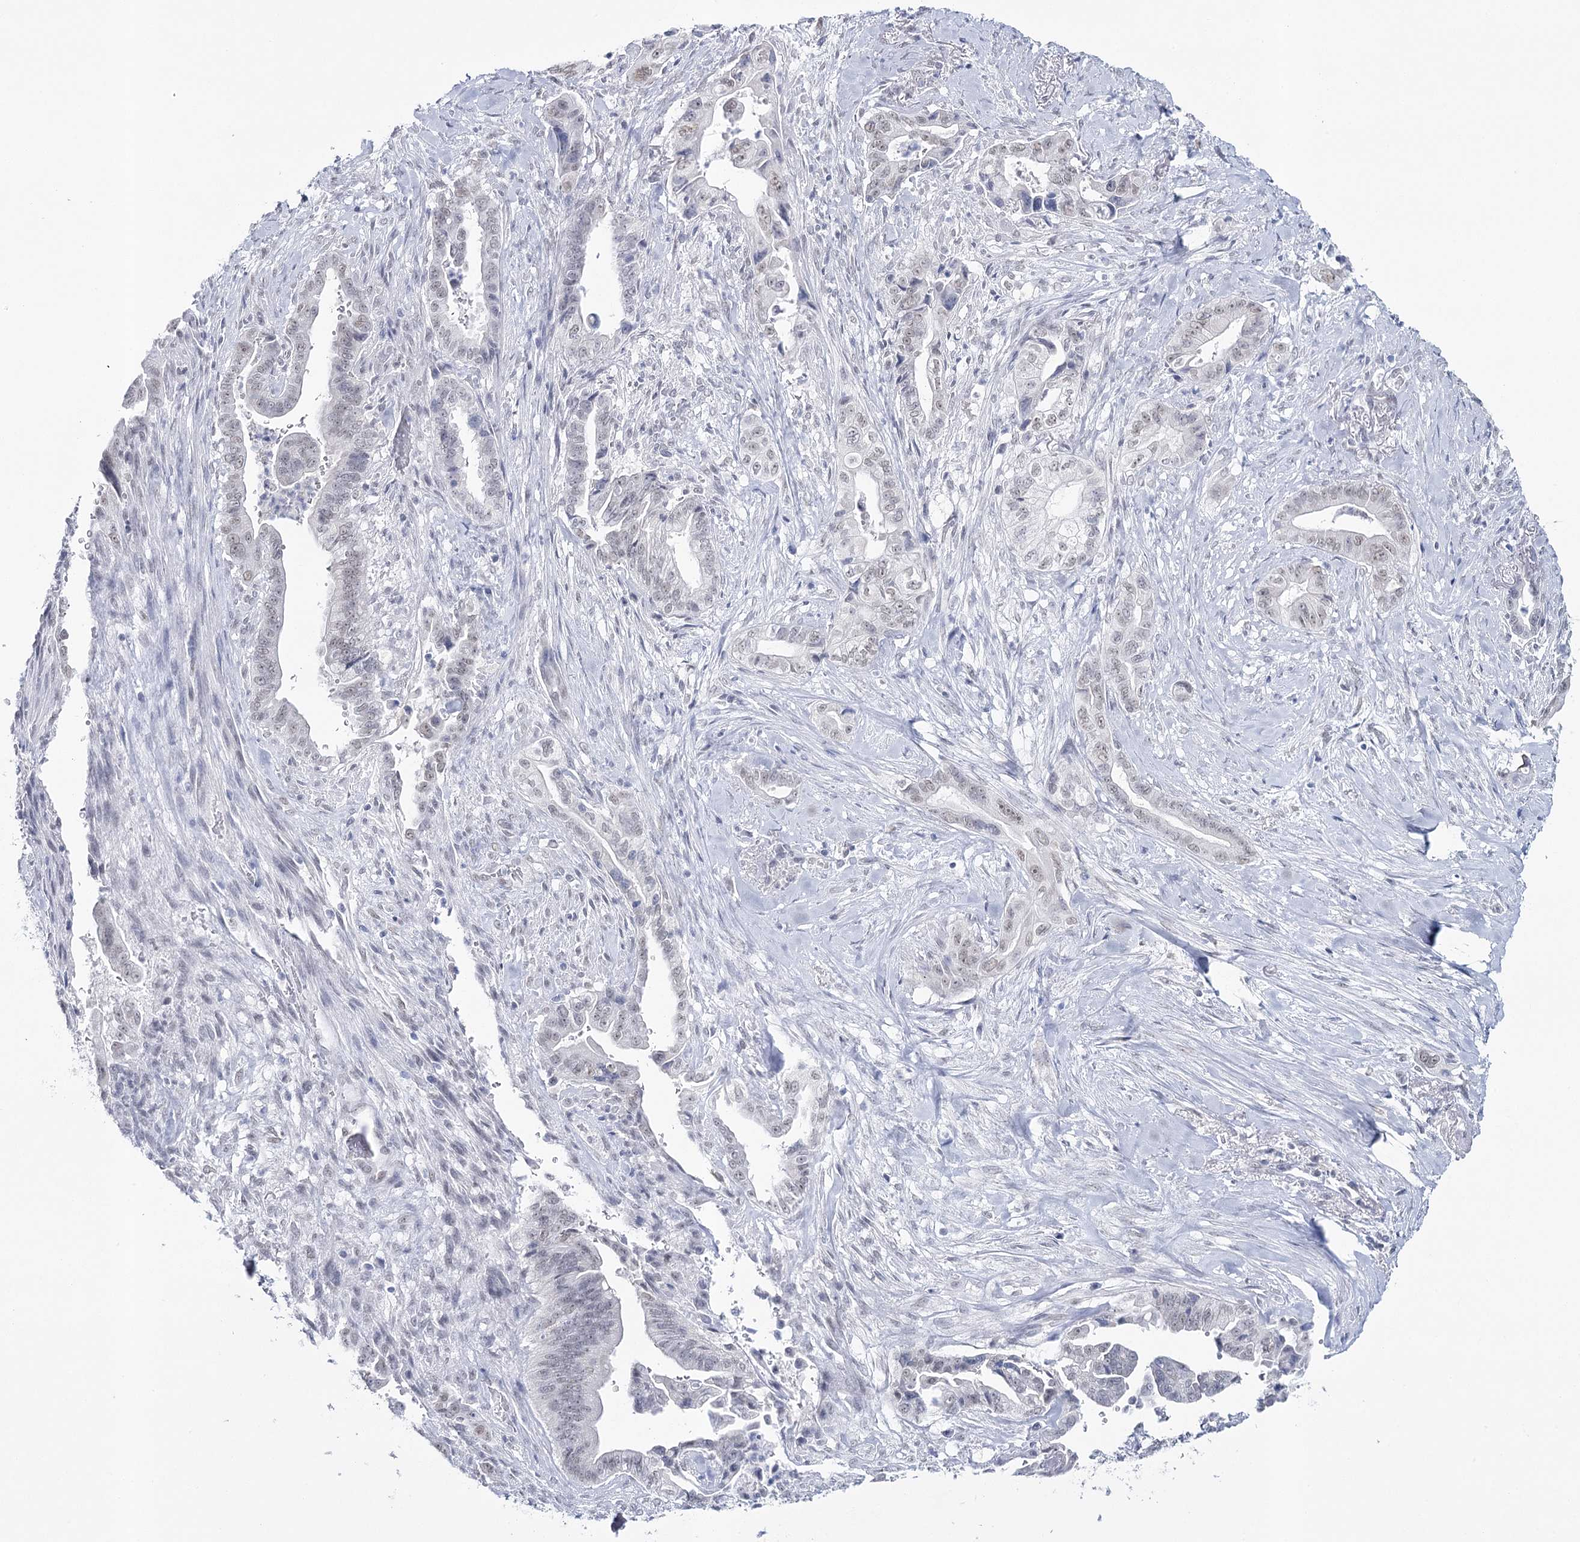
{"staining": {"intensity": "weak", "quantity": "25%-75%", "location": "nuclear"}, "tissue": "pancreatic cancer", "cell_type": "Tumor cells", "image_type": "cancer", "snomed": [{"axis": "morphology", "description": "Adenocarcinoma, NOS"}, {"axis": "topography", "description": "Pancreas"}], "caption": "Tumor cells display low levels of weak nuclear positivity in approximately 25%-75% of cells in human pancreatic cancer (adenocarcinoma).", "gene": "ZC3H8", "patient": {"sex": "male", "age": 70}}